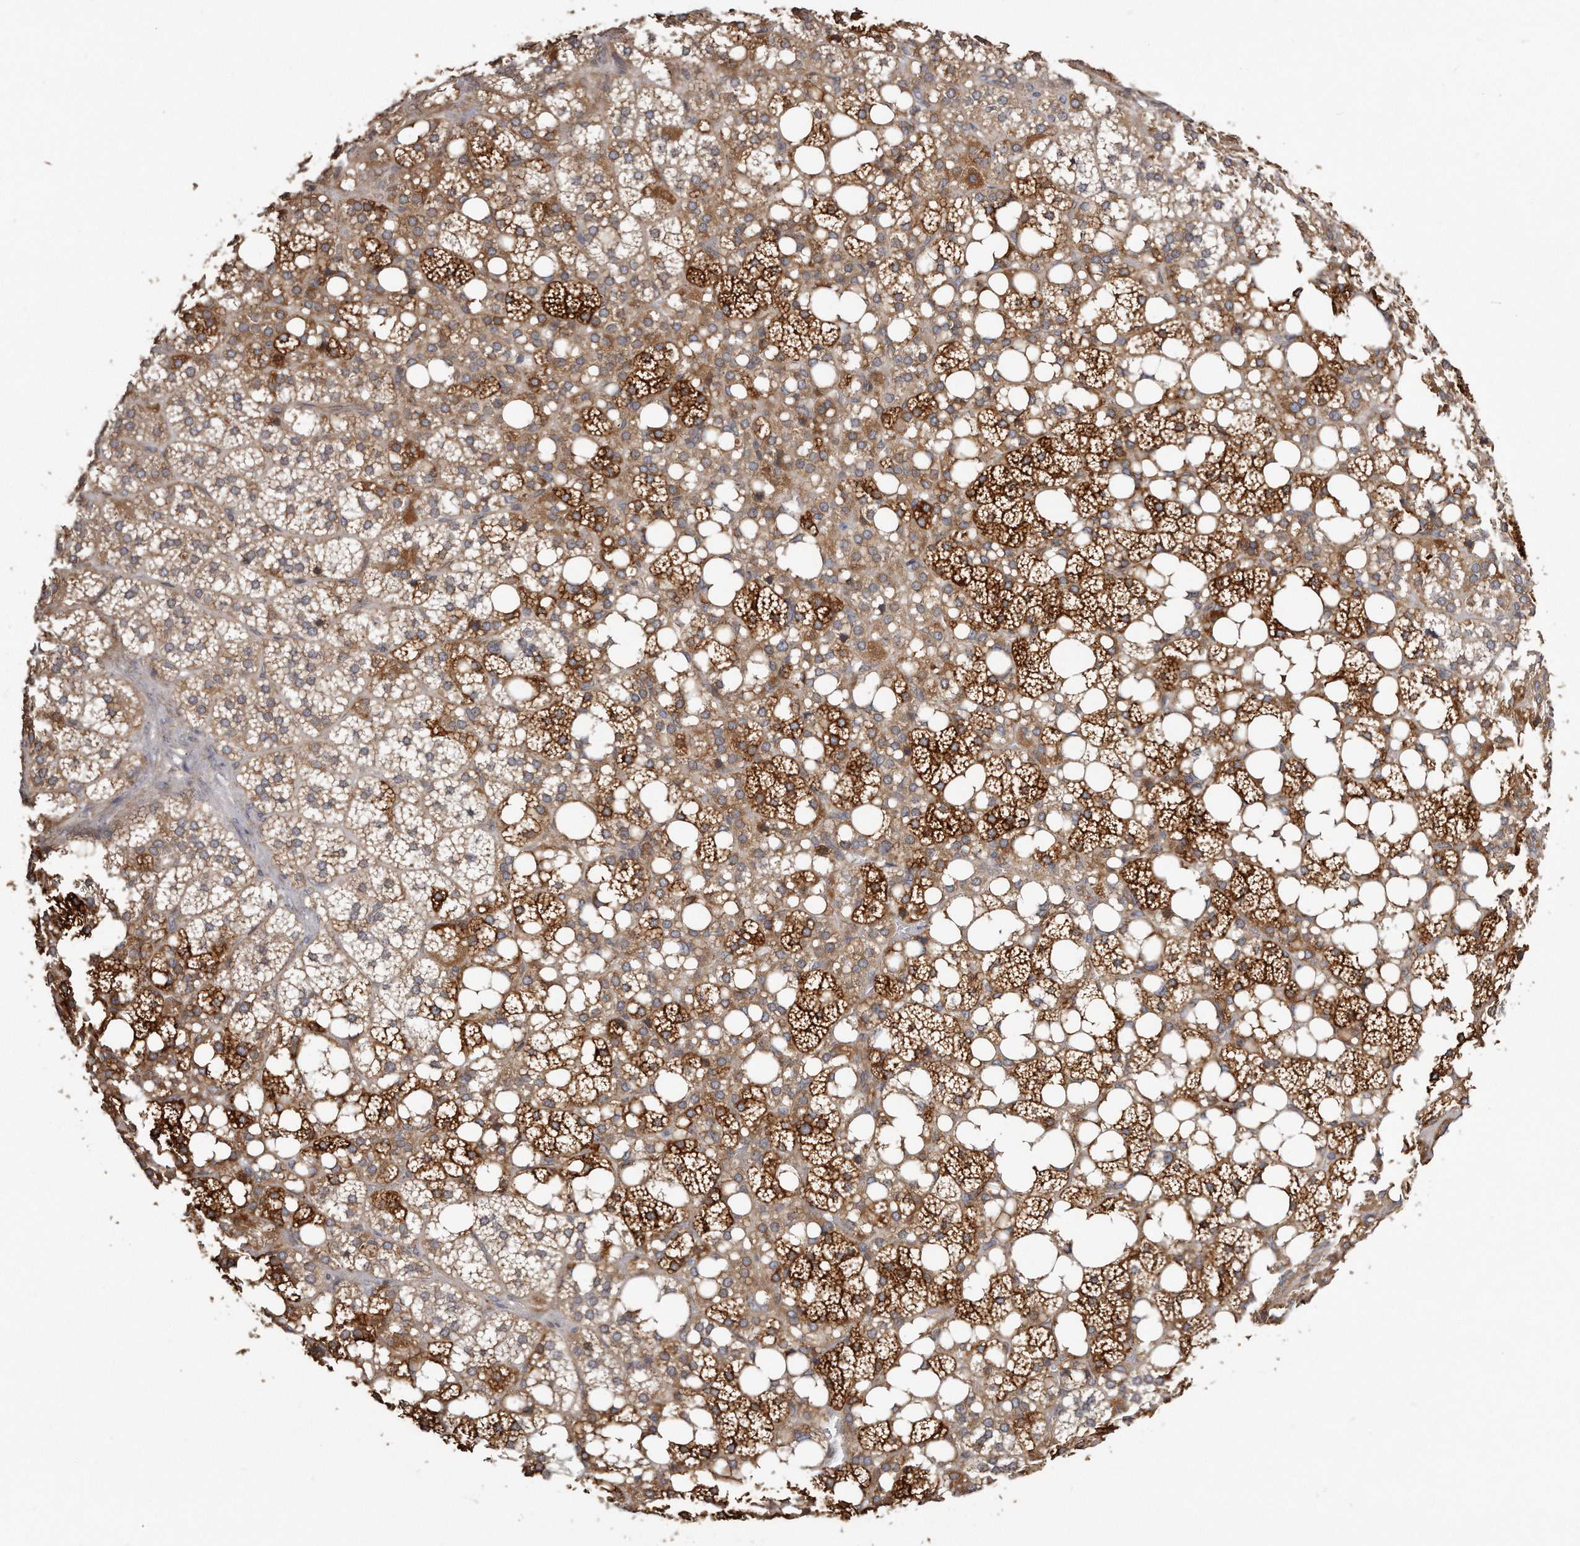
{"staining": {"intensity": "strong", "quantity": ">75%", "location": "cytoplasmic/membranous"}, "tissue": "adrenal gland", "cell_type": "Glandular cells", "image_type": "normal", "snomed": [{"axis": "morphology", "description": "Normal tissue, NOS"}, {"axis": "topography", "description": "Adrenal gland"}], "caption": "Immunohistochemistry (IHC) of benign human adrenal gland displays high levels of strong cytoplasmic/membranous staining in approximately >75% of glandular cells.", "gene": "TRAPPC14", "patient": {"sex": "female", "age": 59}}